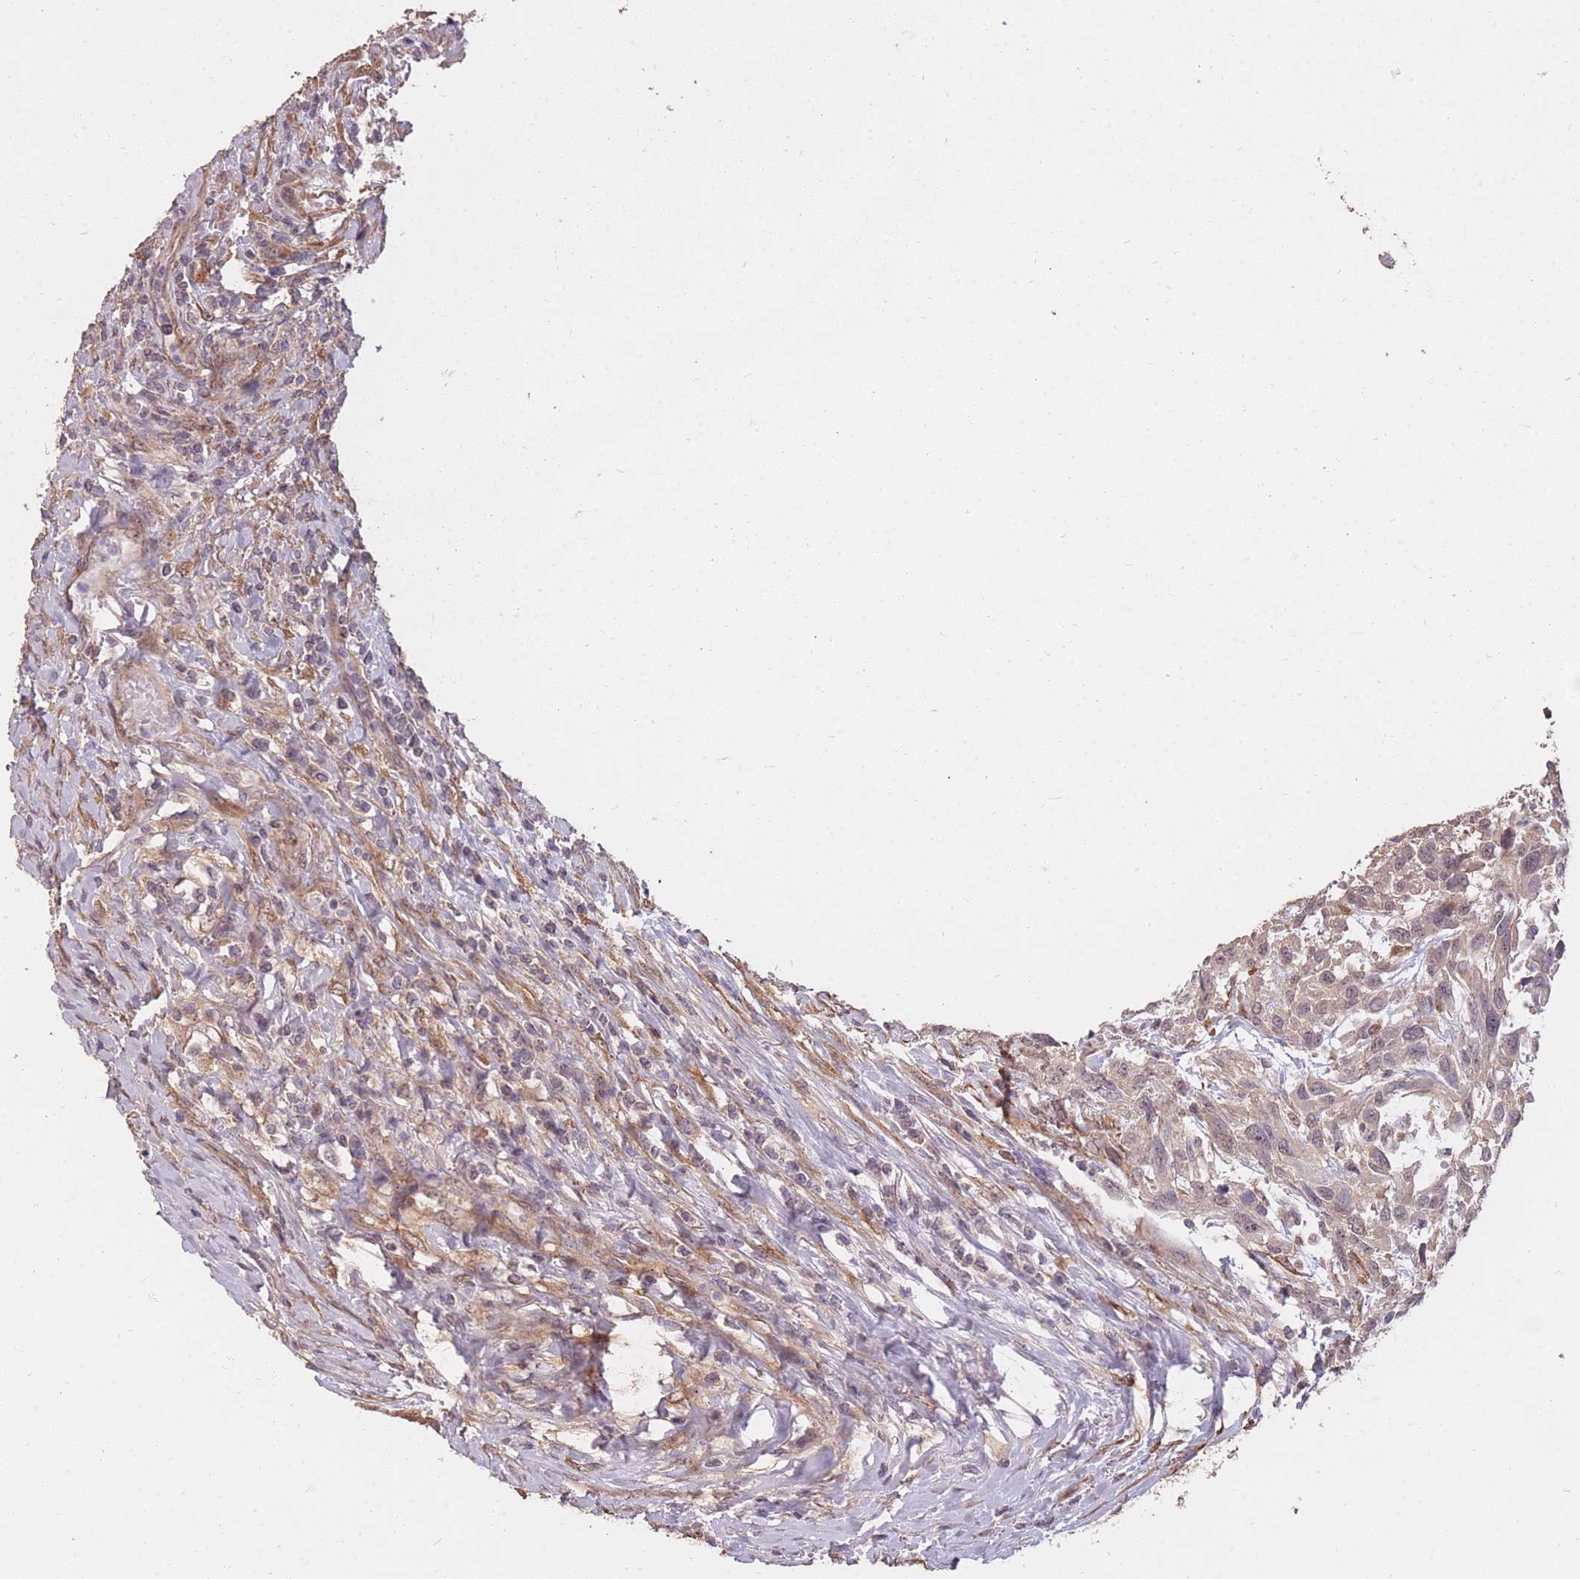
{"staining": {"intensity": "moderate", "quantity": ">75%", "location": "cytoplasmic/membranous"}, "tissue": "urothelial cancer", "cell_type": "Tumor cells", "image_type": "cancer", "snomed": [{"axis": "morphology", "description": "Urothelial carcinoma, High grade"}, {"axis": "topography", "description": "Urinary bladder"}], "caption": "Tumor cells exhibit medium levels of moderate cytoplasmic/membranous positivity in approximately >75% of cells in urothelial carcinoma (high-grade). Immunohistochemistry (ihc) stains the protein in brown and the nuclei are stained blue.", "gene": "DYNC1LI2", "patient": {"sex": "female", "age": 70}}